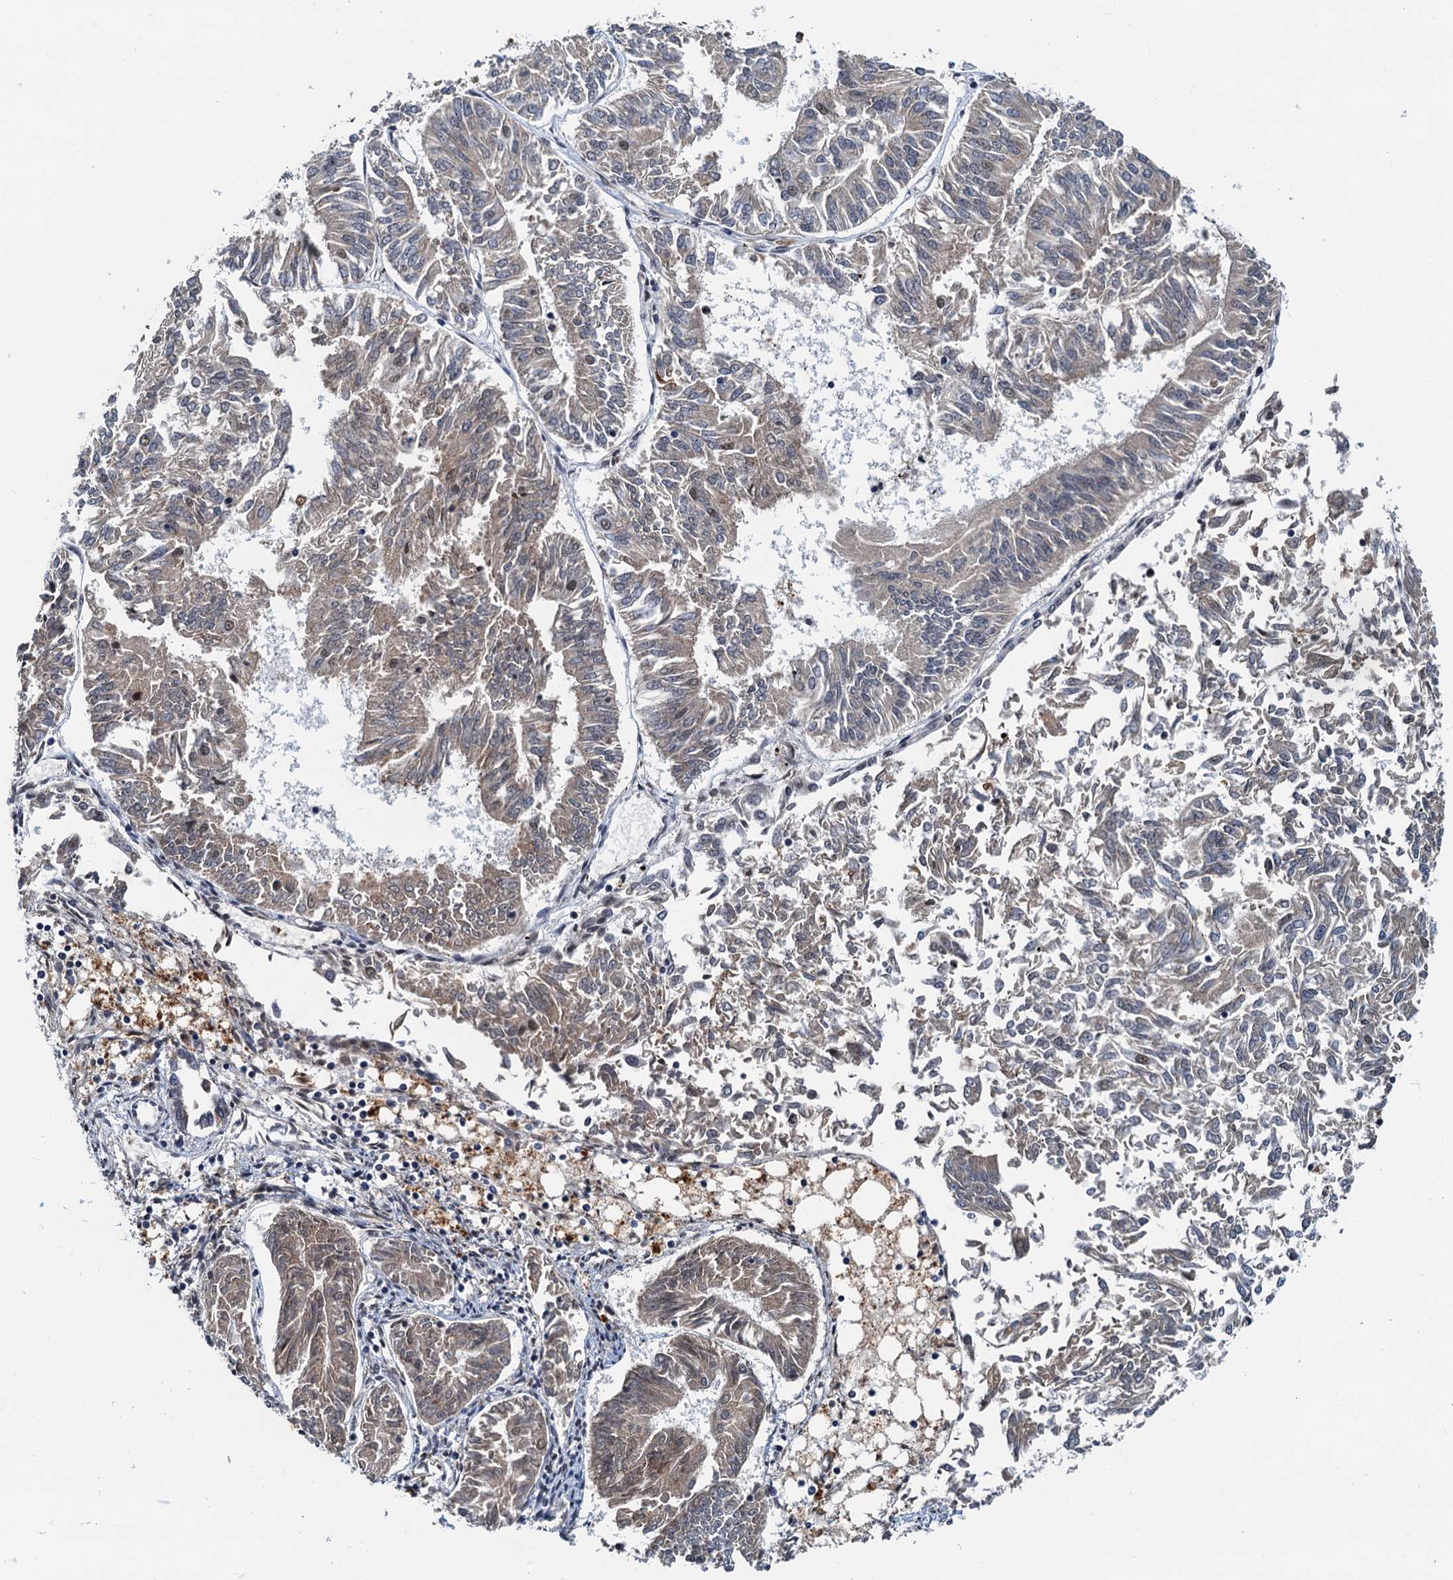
{"staining": {"intensity": "weak", "quantity": "25%-75%", "location": "cytoplasmic/membranous,nuclear"}, "tissue": "endometrial cancer", "cell_type": "Tumor cells", "image_type": "cancer", "snomed": [{"axis": "morphology", "description": "Adenocarcinoma, NOS"}, {"axis": "topography", "description": "Endometrium"}], "caption": "Immunohistochemistry staining of endometrial adenocarcinoma, which reveals low levels of weak cytoplasmic/membranous and nuclear expression in approximately 25%-75% of tumor cells indicating weak cytoplasmic/membranous and nuclear protein staining. The staining was performed using DAB (brown) for protein detection and nuclei were counterstained in hematoxylin (blue).", "gene": "SNRPD1", "patient": {"sex": "female", "age": 58}}